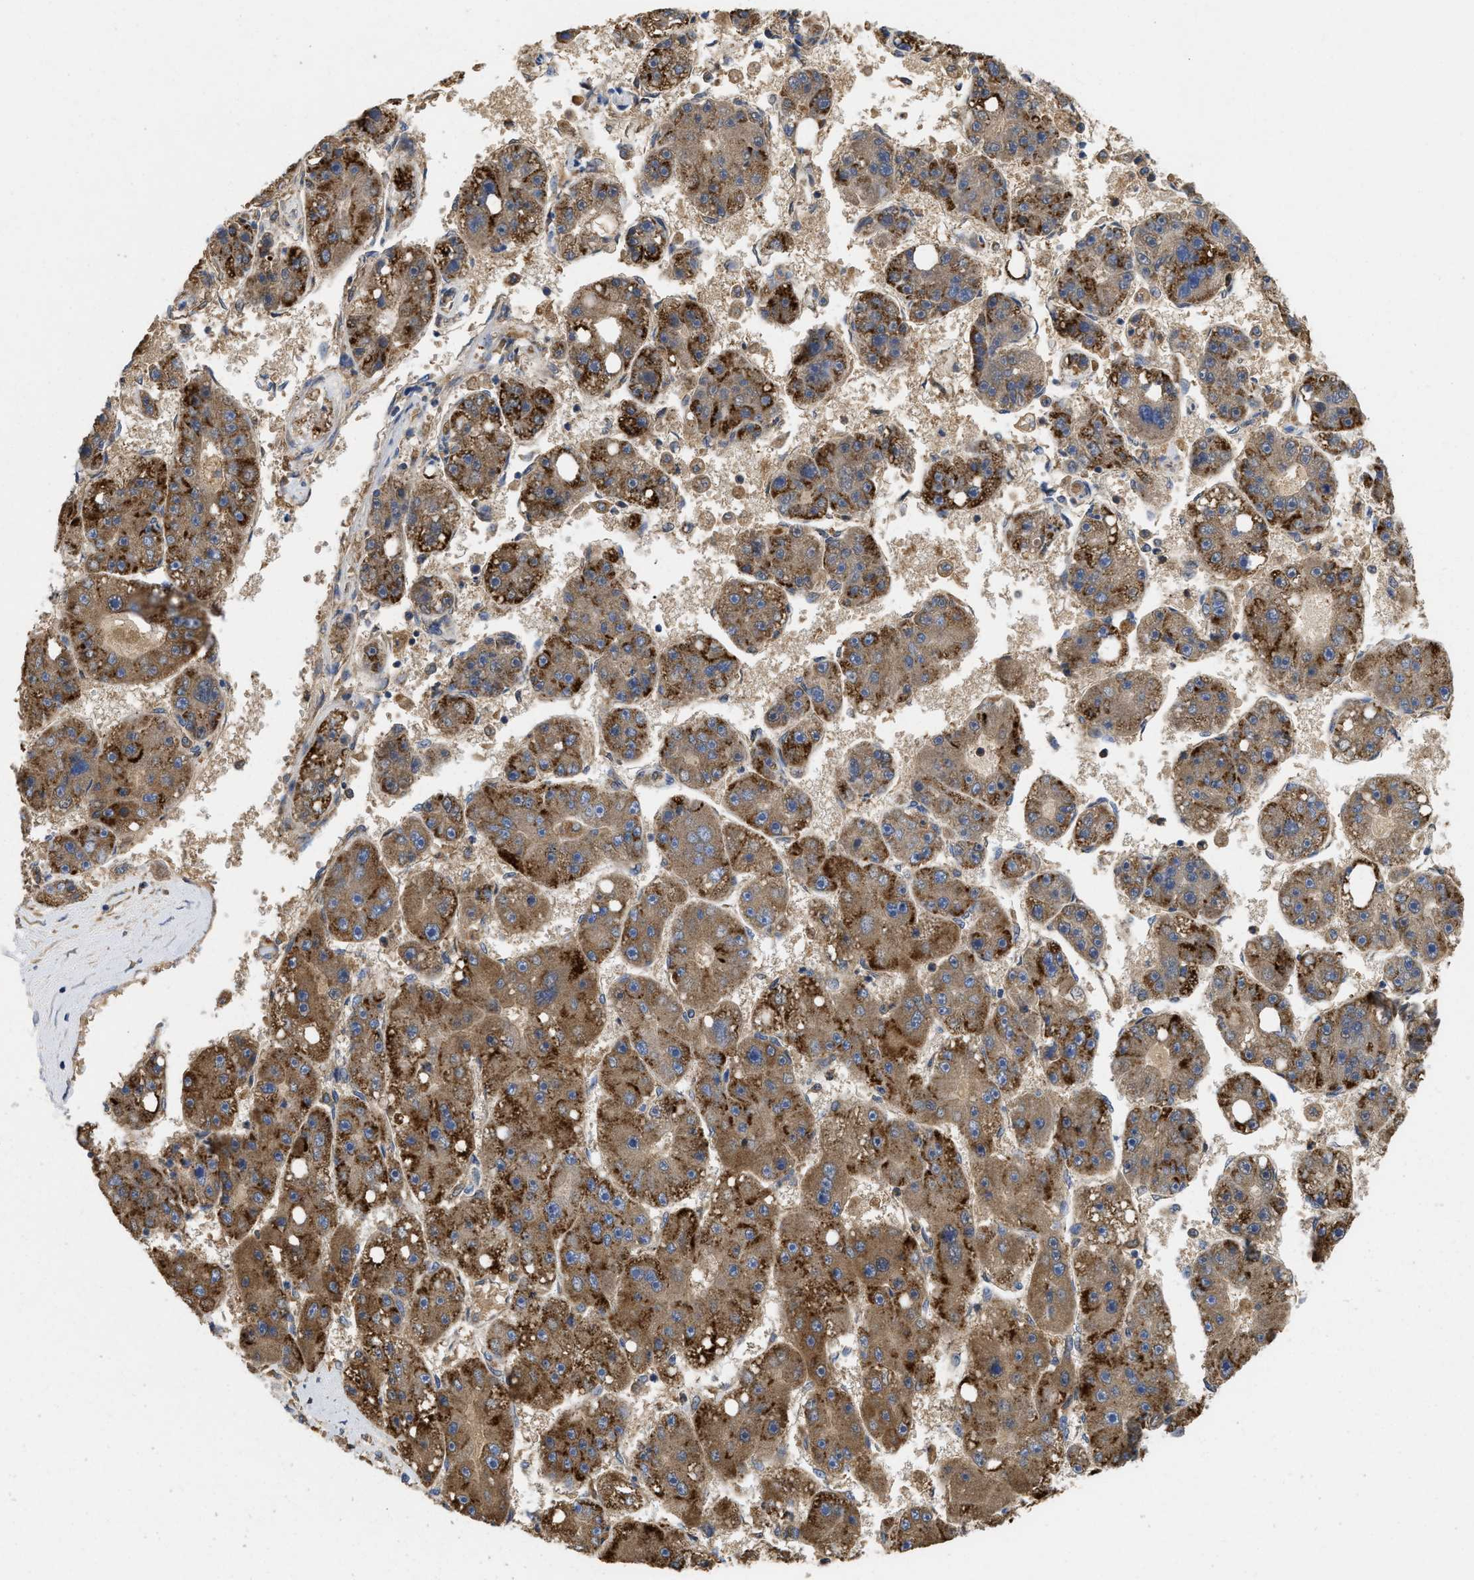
{"staining": {"intensity": "strong", "quantity": ">75%", "location": "cytoplasmic/membranous"}, "tissue": "liver cancer", "cell_type": "Tumor cells", "image_type": "cancer", "snomed": [{"axis": "morphology", "description": "Carcinoma, Hepatocellular, NOS"}, {"axis": "topography", "description": "Liver"}], "caption": "High-power microscopy captured an immunohistochemistry image of liver cancer, revealing strong cytoplasmic/membranous positivity in about >75% of tumor cells.", "gene": "RNF216", "patient": {"sex": "female", "age": 61}}